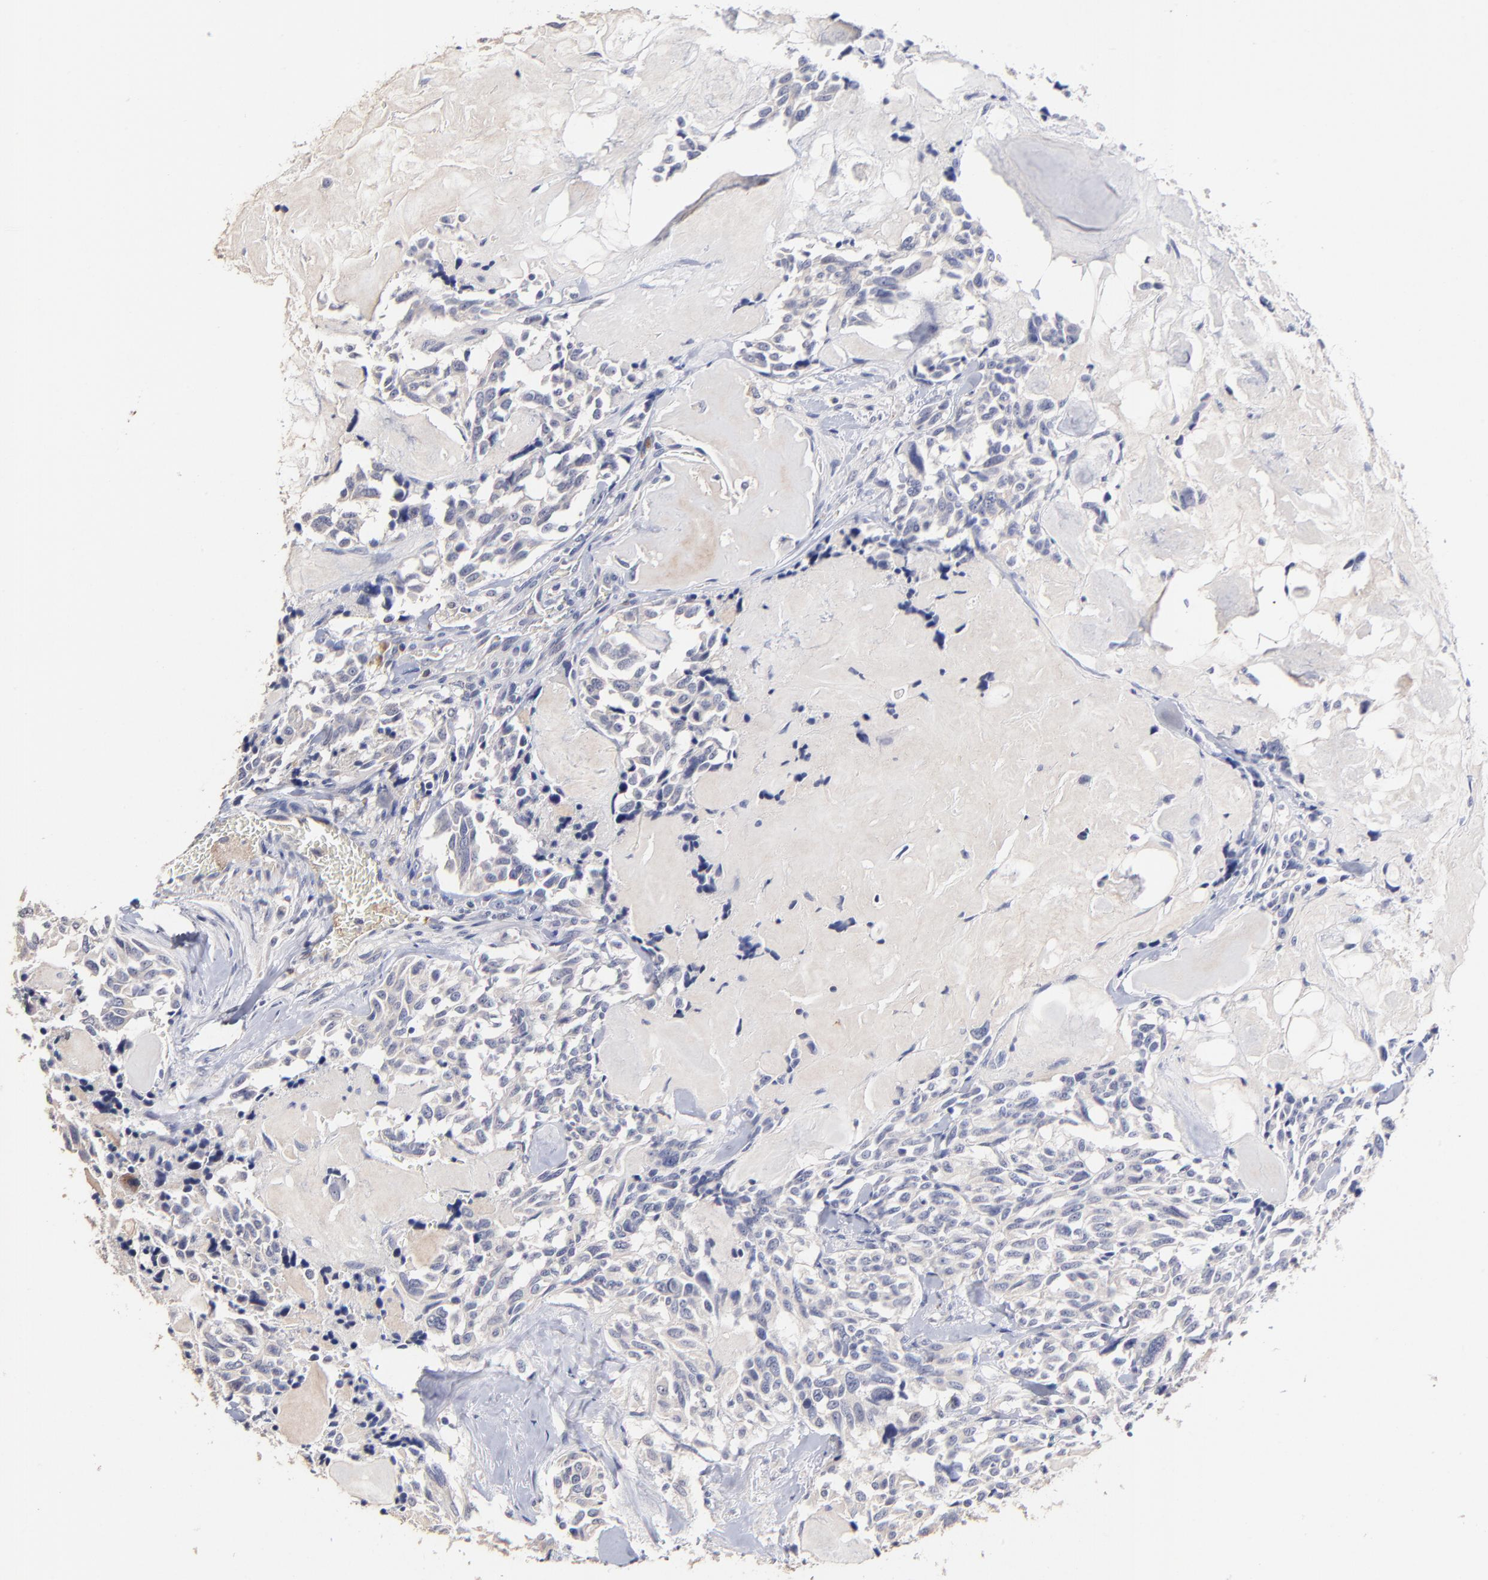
{"staining": {"intensity": "negative", "quantity": "none", "location": "none"}, "tissue": "thyroid cancer", "cell_type": "Tumor cells", "image_type": "cancer", "snomed": [{"axis": "morphology", "description": "Carcinoma, NOS"}, {"axis": "morphology", "description": "Carcinoid, malignant, NOS"}, {"axis": "topography", "description": "Thyroid gland"}], "caption": "Immunohistochemistry (IHC) of human thyroid carcinoid (malignant) reveals no positivity in tumor cells.", "gene": "TRAT1", "patient": {"sex": "male", "age": 33}}